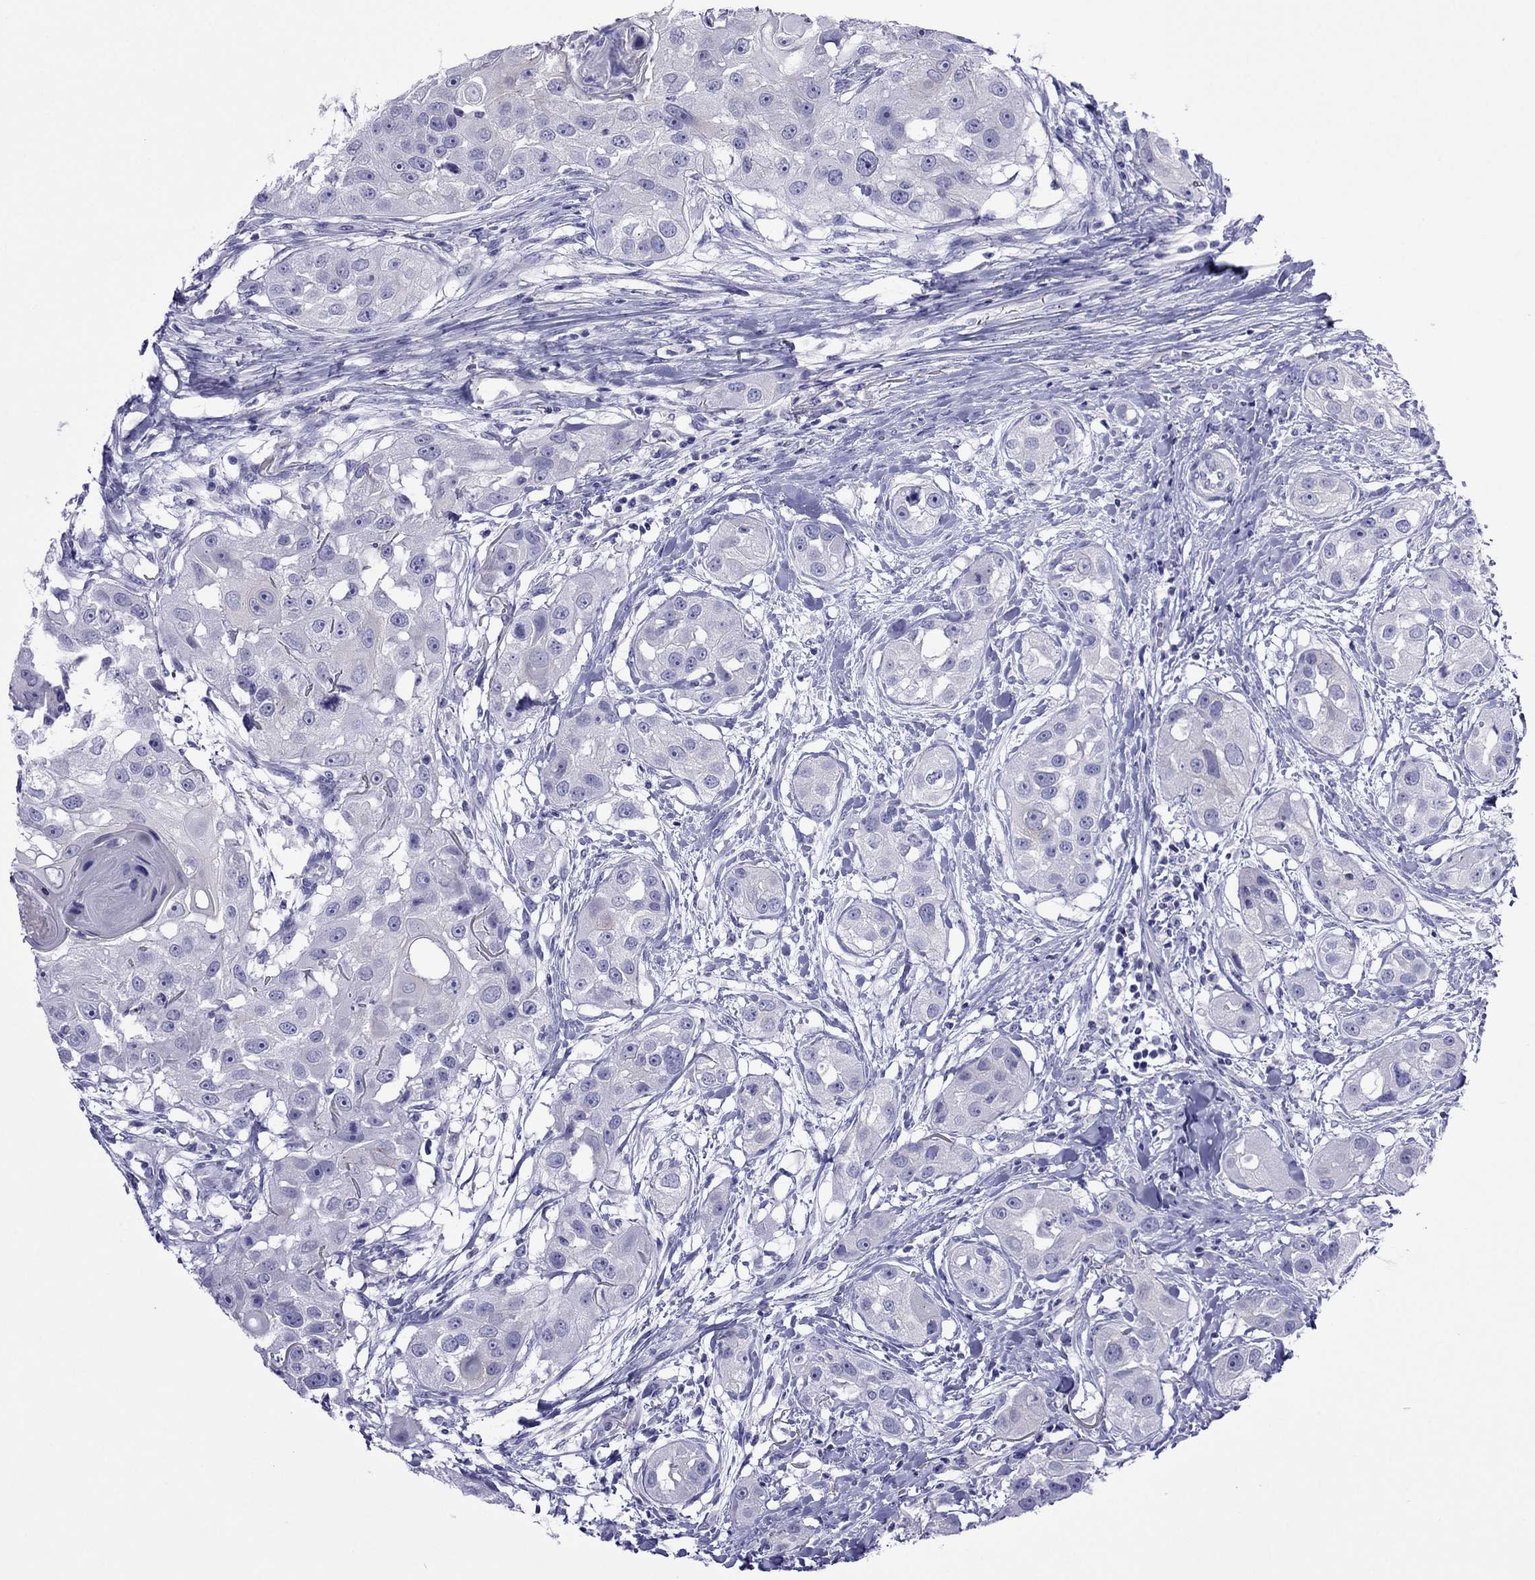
{"staining": {"intensity": "negative", "quantity": "none", "location": "none"}, "tissue": "head and neck cancer", "cell_type": "Tumor cells", "image_type": "cancer", "snomed": [{"axis": "morphology", "description": "Squamous cell carcinoma, NOS"}, {"axis": "topography", "description": "Head-Neck"}], "caption": "IHC micrograph of neoplastic tissue: human head and neck cancer (squamous cell carcinoma) stained with DAB (3,3'-diaminobenzidine) displays no significant protein positivity in tumor cells.", "gene": "PCDHA6", "patient": {"sex": "male", "age": 51}}